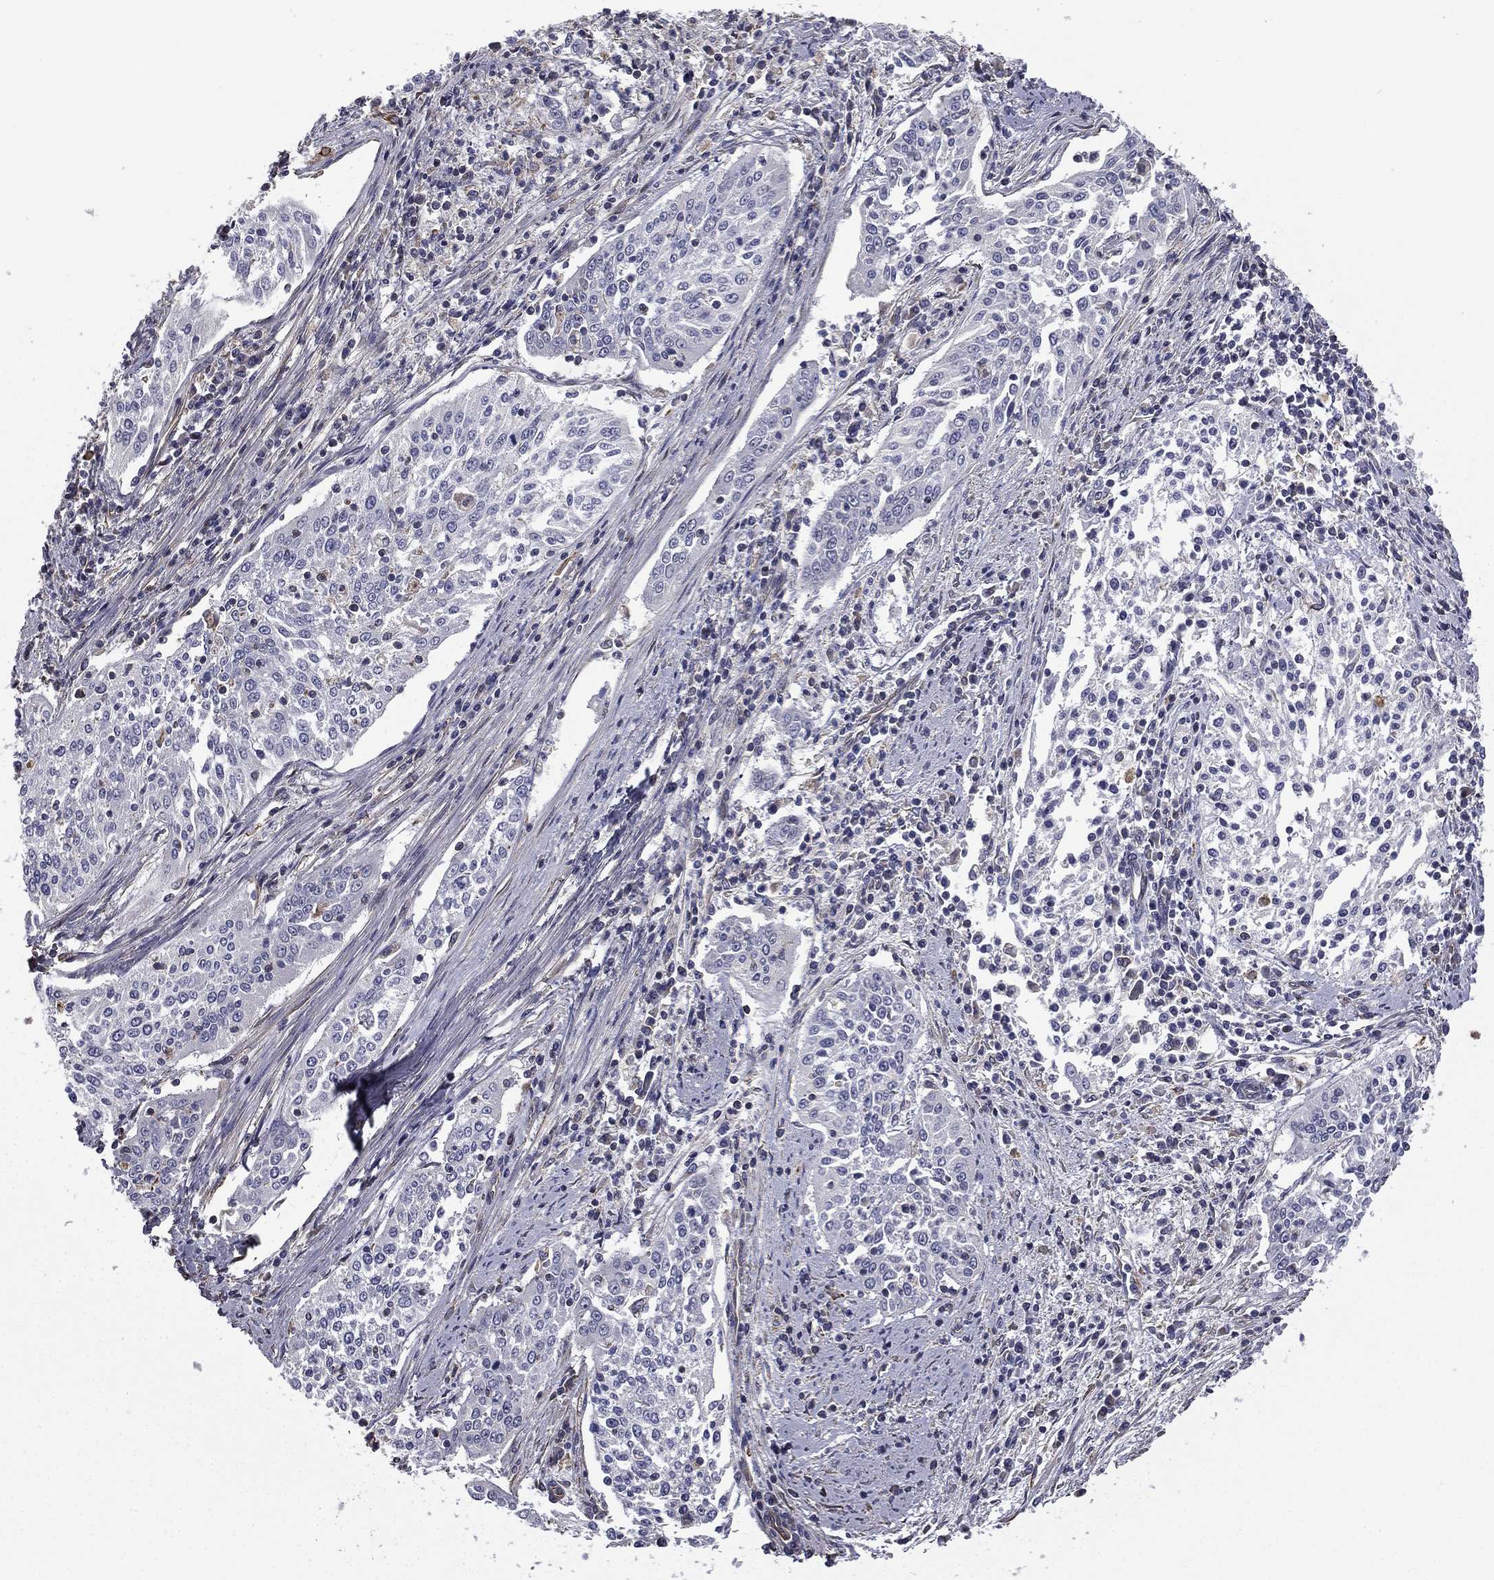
{"staining": {"intensity": "negative", "quantity": "none", "location": "none"}, "tissue": "cervical cancer", "cell_type": "Tumor cells", "image_type": "cancer", "snomed": [{"axis": "morphology", "description": "Squamous cell carcinoma, NOS"}, {"axis": "topography", "description": "Cervix"}], "caption": "Human cervical cancer (squamous cell carcinoma) stained for a protein using immunohistochemistry exhibits no expression in tumor cells.", "gene": "SCUBE1", "patient": {"sex": "female", "age": 41}}